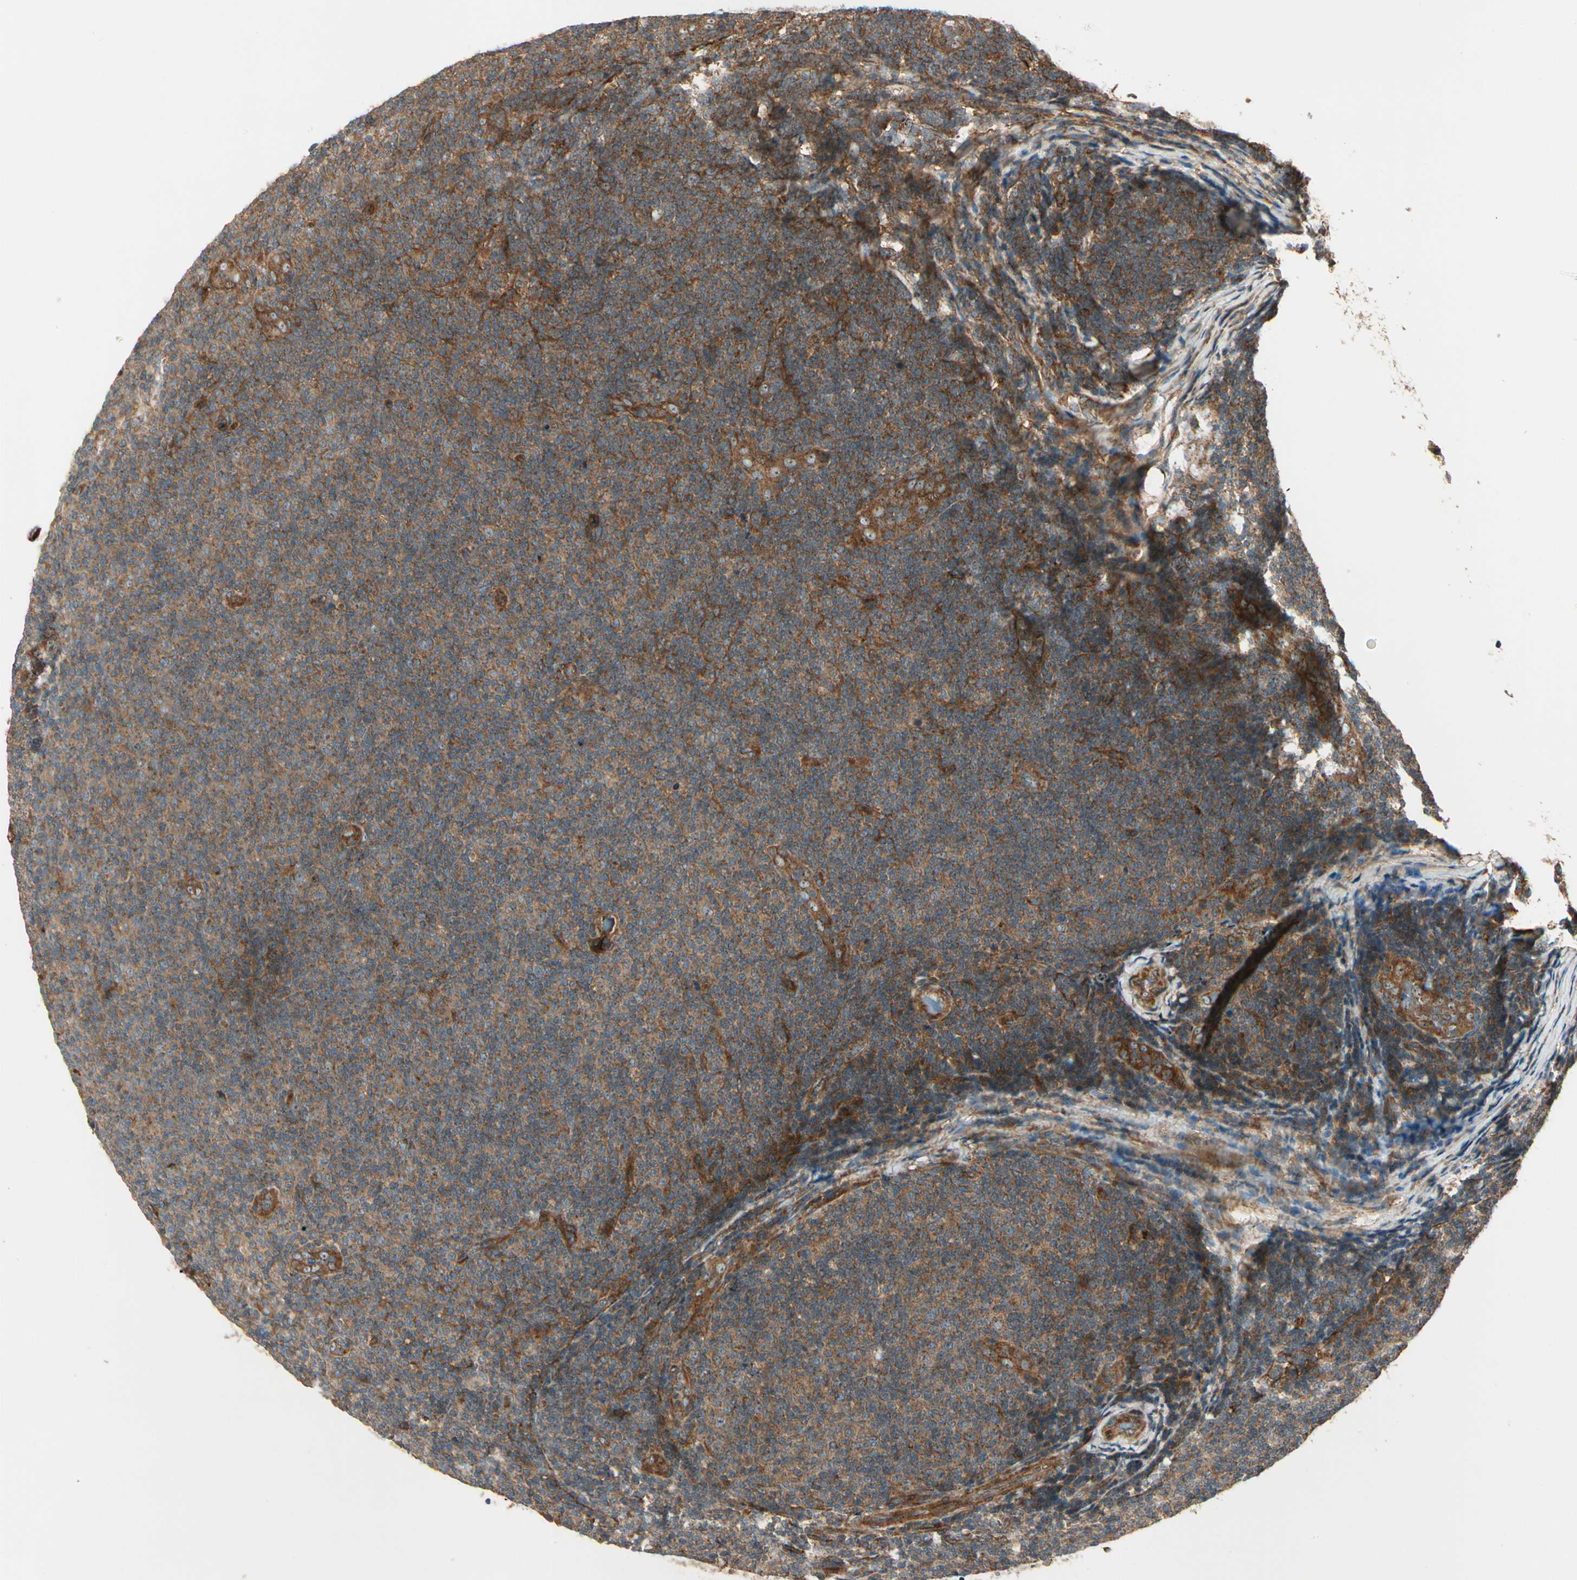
{"staining": {"intensity": "strong", "quantity": ">75%", "location": "cytoplasmic/membranous"}, "tissue": "lymphoma", "cell_type": "Tumor cells", "image_type": "cancer", "snomed": [{"axis": "morphology", "description": "Malignant lymphoma, non-Hodgkin's type, Low grade"}, {"axis": "topography", "description": "Lymph node"}], "caption": "DAB (3,3'-diaminobenzidine) immunohistochemical staining of lymphoma demonstrates strong cytoplasmic/membranous protein expression in about >75% of tumor cells.", "gene": "FKBP15", "patient": {"sex": "male", "age": 83}}